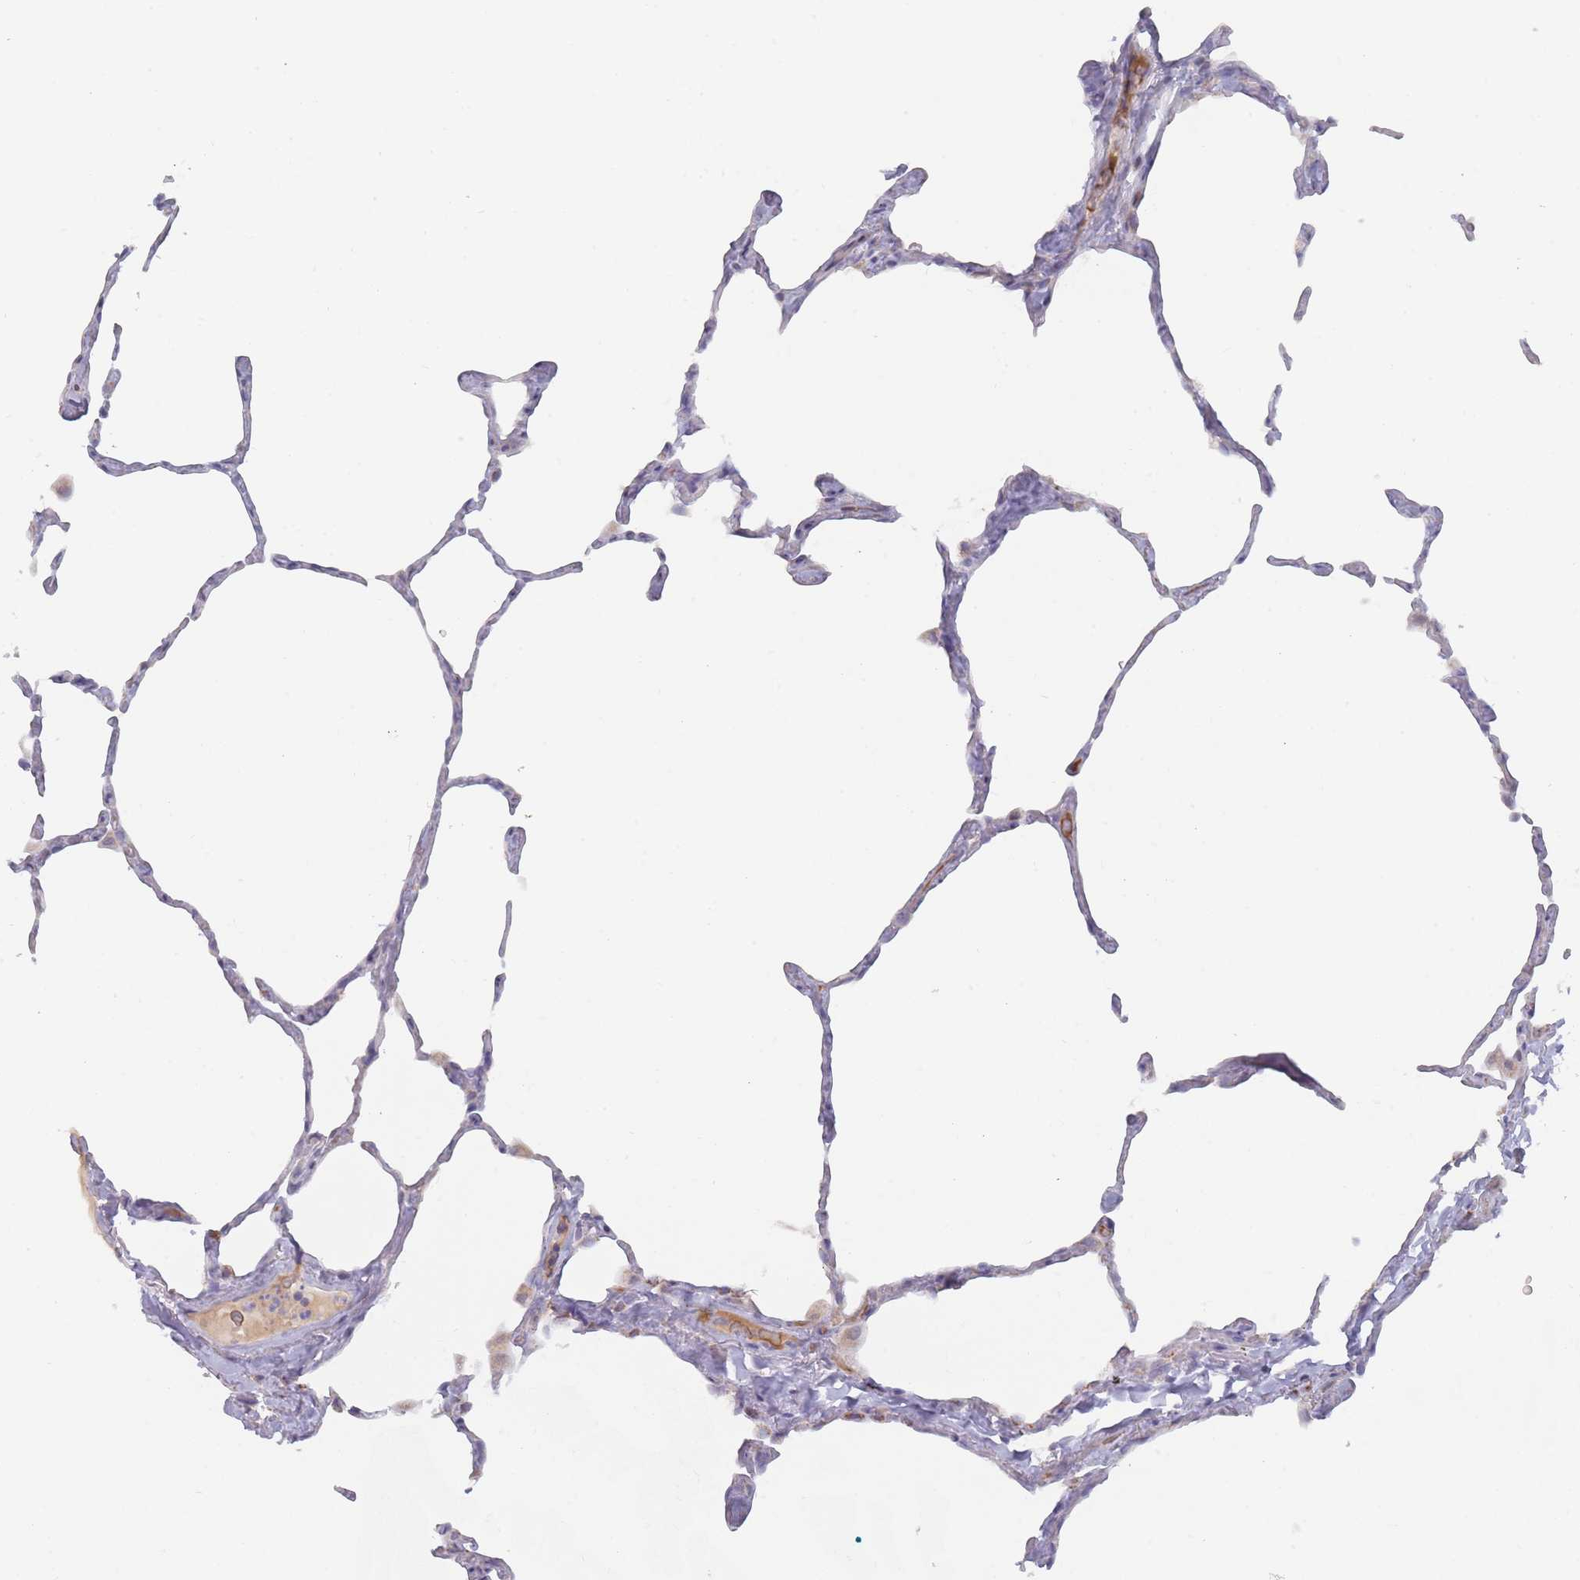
{"staining": {"intensity": "weak", "quantity": "25%-75%", "location": "cytoplasmic/membranous"}, "tissue": "lung", "cell_type": "Alveolar cells", "image_type": "normal", "snomed": [{"axis": "morphology", "description": "Normal tissue, NOS"}, {"axis": "topography", "description": "Lung"}], "caption": "A photomicrograph of lung stained for a protein demonstrates weak cytoplasmic/membranous brown staining in alveolar cells.", "gene": "TRARG1", "patient": {"sex": "male", "age": 65}}